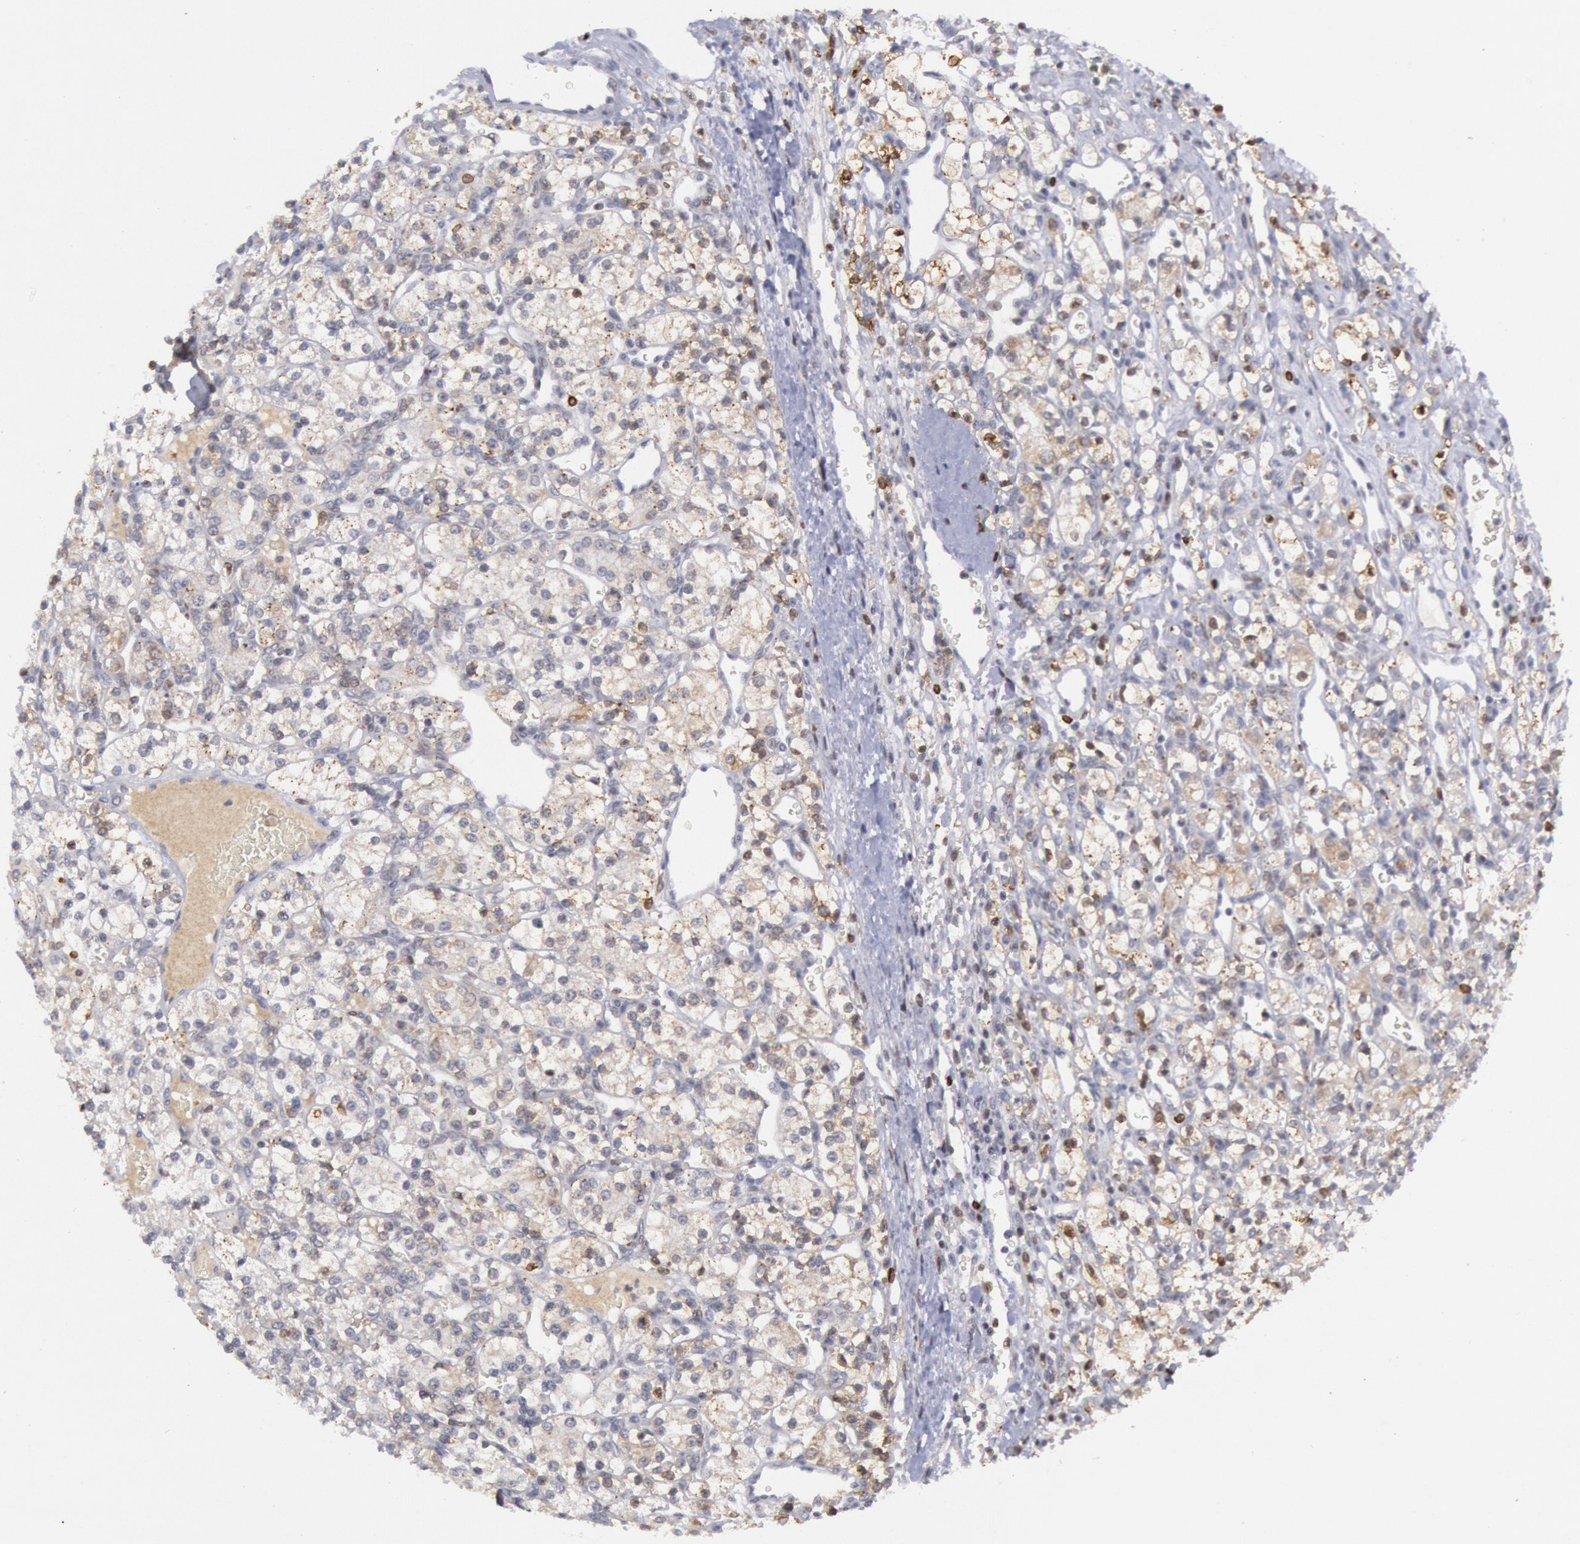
{"staining": {"intensity": "weak", "quantity": "<25%", "location": "cytoplasmic/membranous"}, "tissue": "renal cancer", "cell_type": "Tumor cells", "image_type": "cancer", "snomed": [{"axis": "morphology", "description": "Adenocarcinoma, NOS"}, {"axis": "topography", "description": "Kidney"}], "caption": "Human renal cancer stained for a protein using IHC exhibits no staining in tumor cells.", "gene": "PTGS2", "patient": {"sex": "female", "age": 62}}